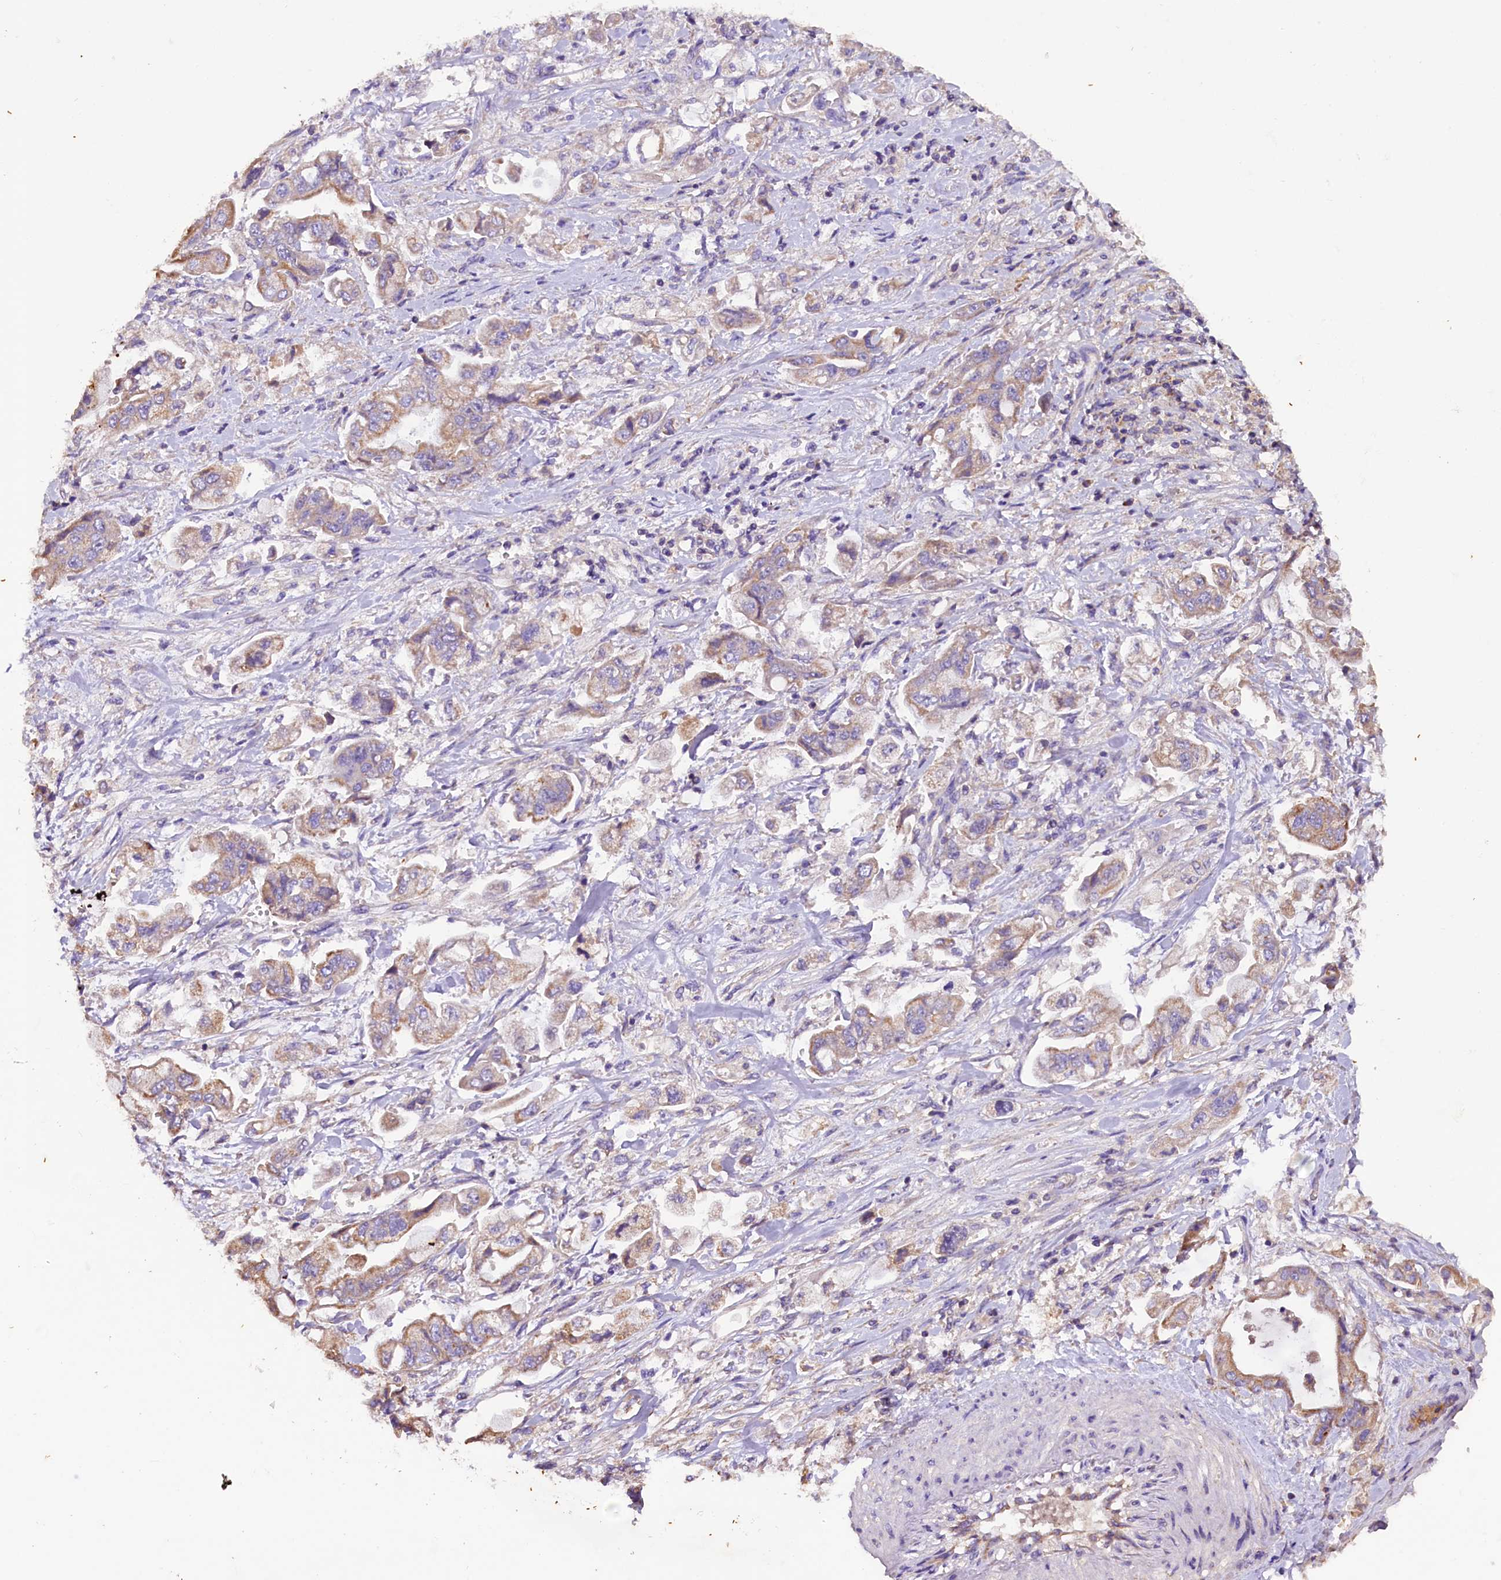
{"staining": {"intensity": "weak", "quantity": ">75%", "location": "cytoplasmic/membranous"}, "tissue": "stomach cancer", "cell_type": "Tumor cells", "image_type": "cancer", "snomed": [{"axis": "morphology", "description": "Adenocarcinoma, NOS"}, {"axis": "topography", "description": "Stomach"}], "caption": "Tumor cells show weak cytoplasmic/membranous positivity in approximately >75% of cells in stomach cancer (adenocarcinoma).", "gene": "SIX5", "patient": {"sex": "male", "age": 62}}